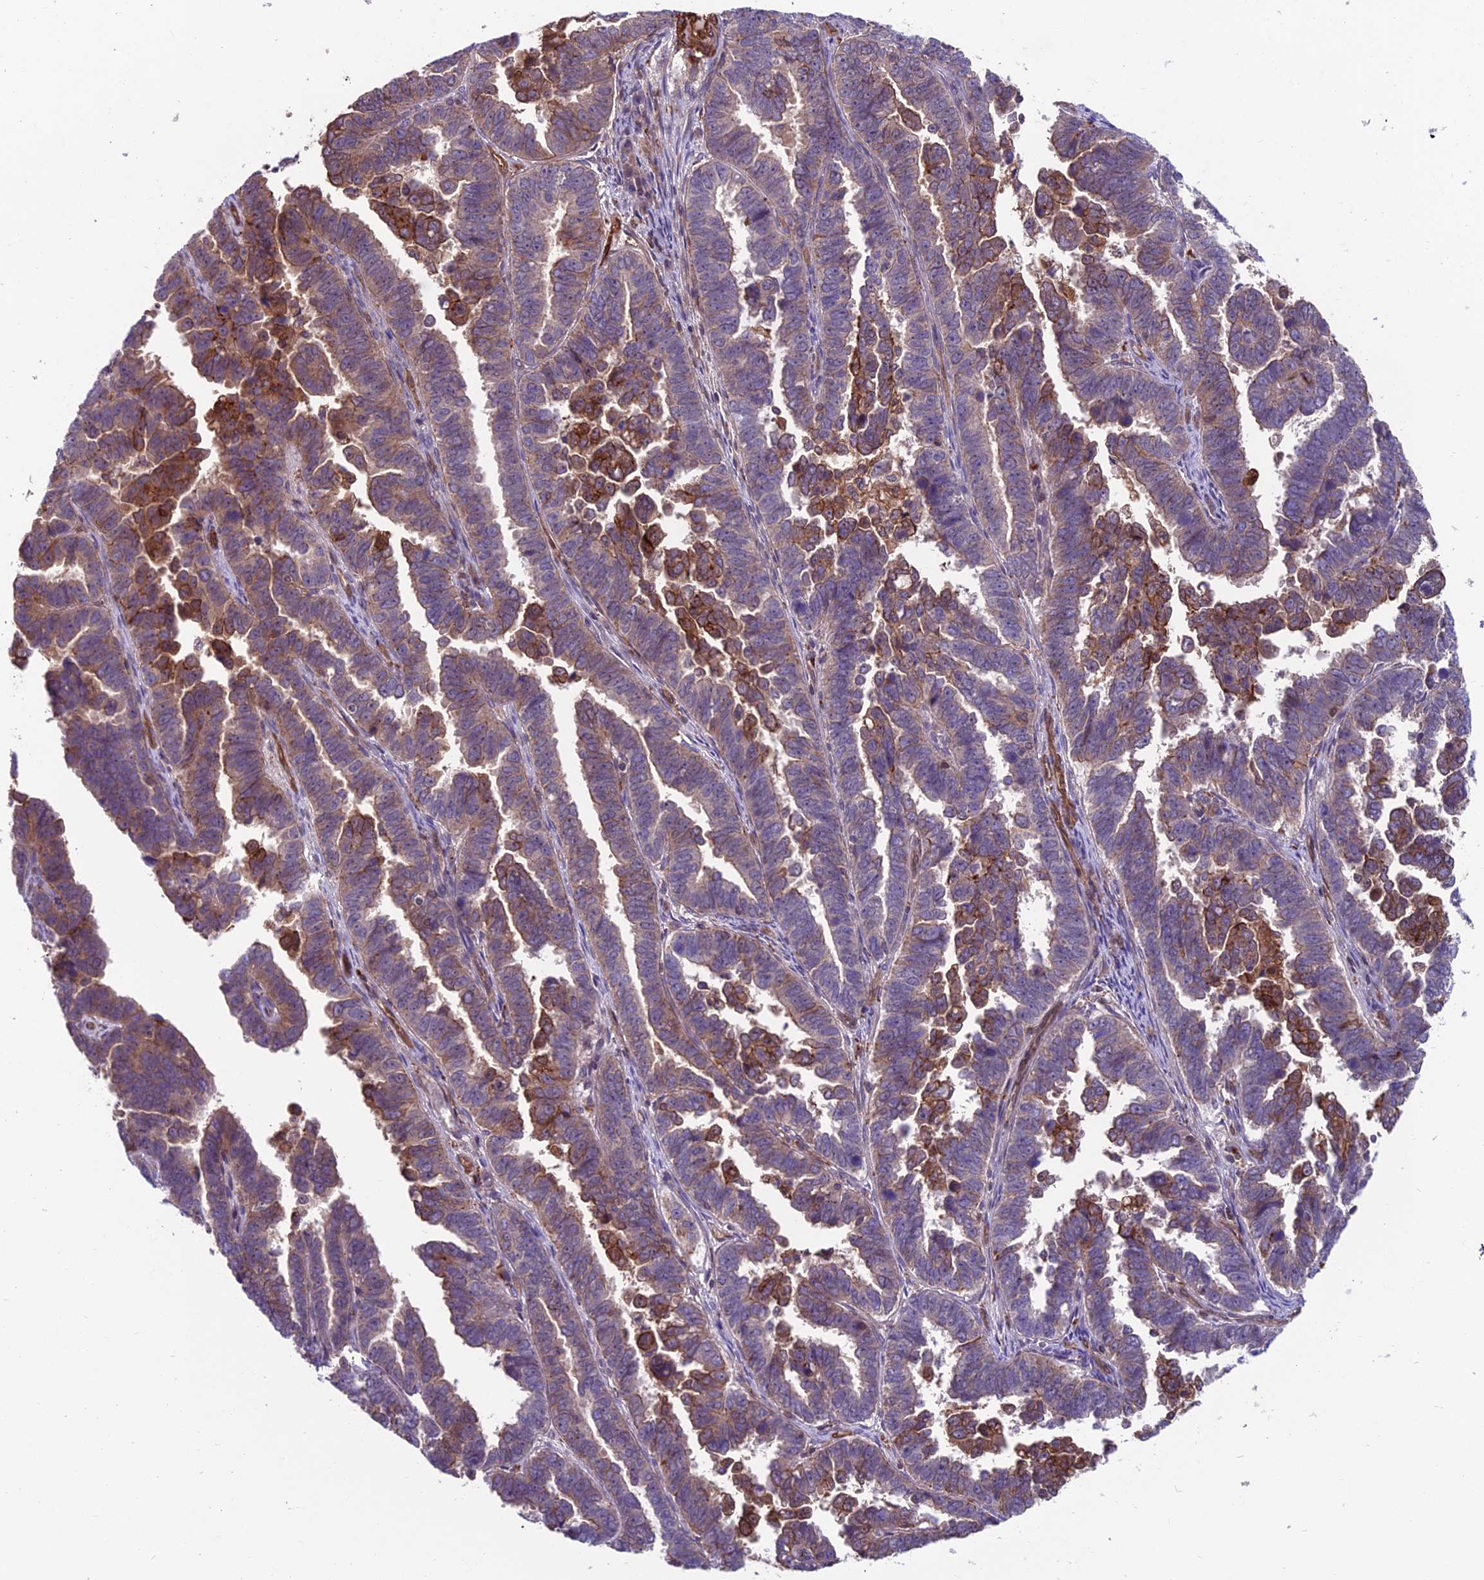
{"staining": {"intensity": "moderate", "quantity": "25%-75%", "location": "cytoplasmic/membranous"}, "tissue": "endometrial cancer", "cell_type": "Tumor cells", "image_type": "cancer", "snomed": [{"axis": "morphology", "description": "Adenocarcinoma, NOS"}, {"axis": "topography", "description": "Endometrium"}], "caption": "IHC photomicrograph of neoplastic tissue: endometrial adenocarcinoma stained using immunohistochemistry shows medium levels of moderate protein expression localized specifically in the cytoplasmic/membranous of tumor cells, appearing as a cytoplasmic/membranous brown color.", "gene": "RTN4RL1", "patient": {"sex": "female", "age": 75}}